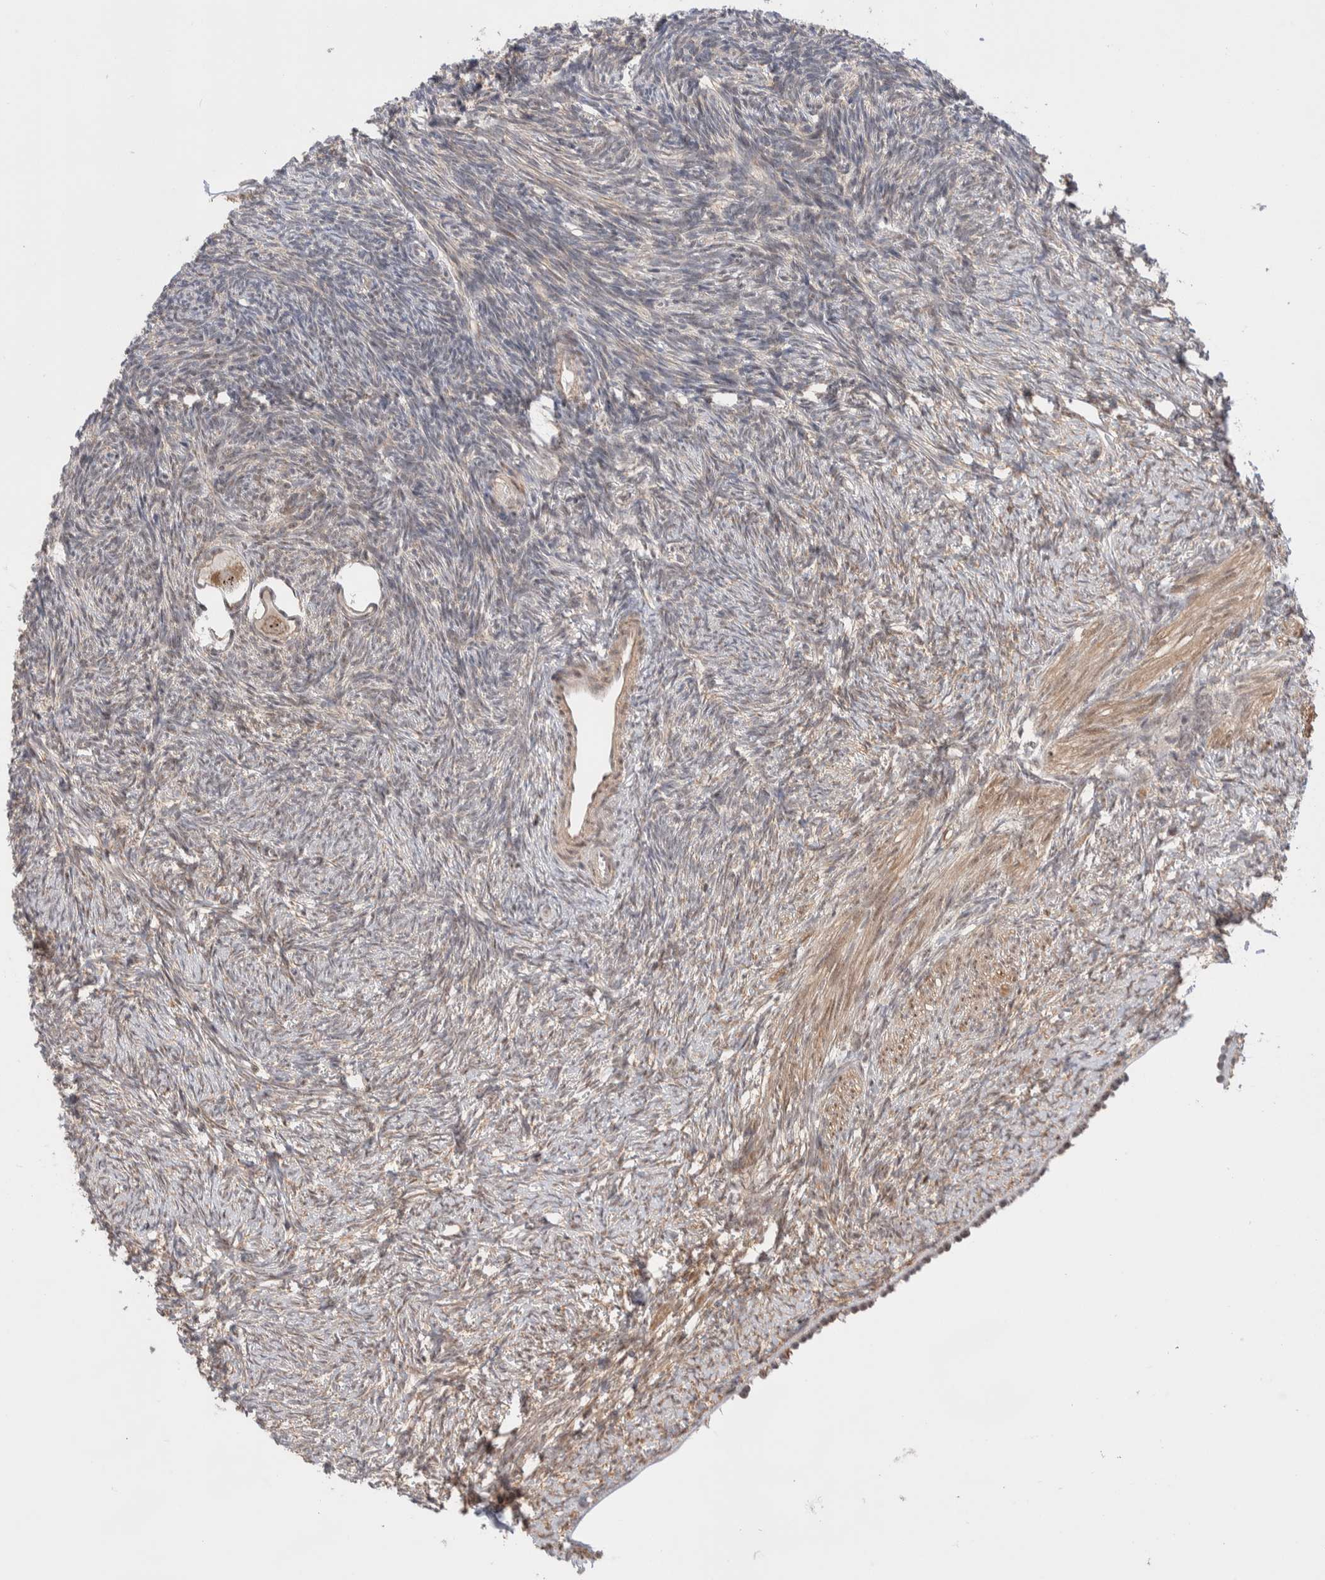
{"staining": {"intensity": "moderate", "quantity": "25%-75%", "location": "cytoplasmic/membranous,nuclear"}, "tissue": "ovary", "cell_type": "Follicle cells", "image_type": "normal", "snomed": [{"axis": "morphology", "description": "Normal tissue, NOS"}, {"axis": "topography", "description": "Ovary"}], "caption": "Immunohistochemical staining of normal ovary reveals moderate cytoplasmic/membranous,nuclear protein positivity in approximately 25%-75% of follicle cells. The staining was performed using DAB (3,3'-diaminobenzidine), with brown indicating positive protein expression. Nuclei are stained blue with hematoxylin.", "gene": "ZNF695", "patient": {"sex": "female", "age": 34}}